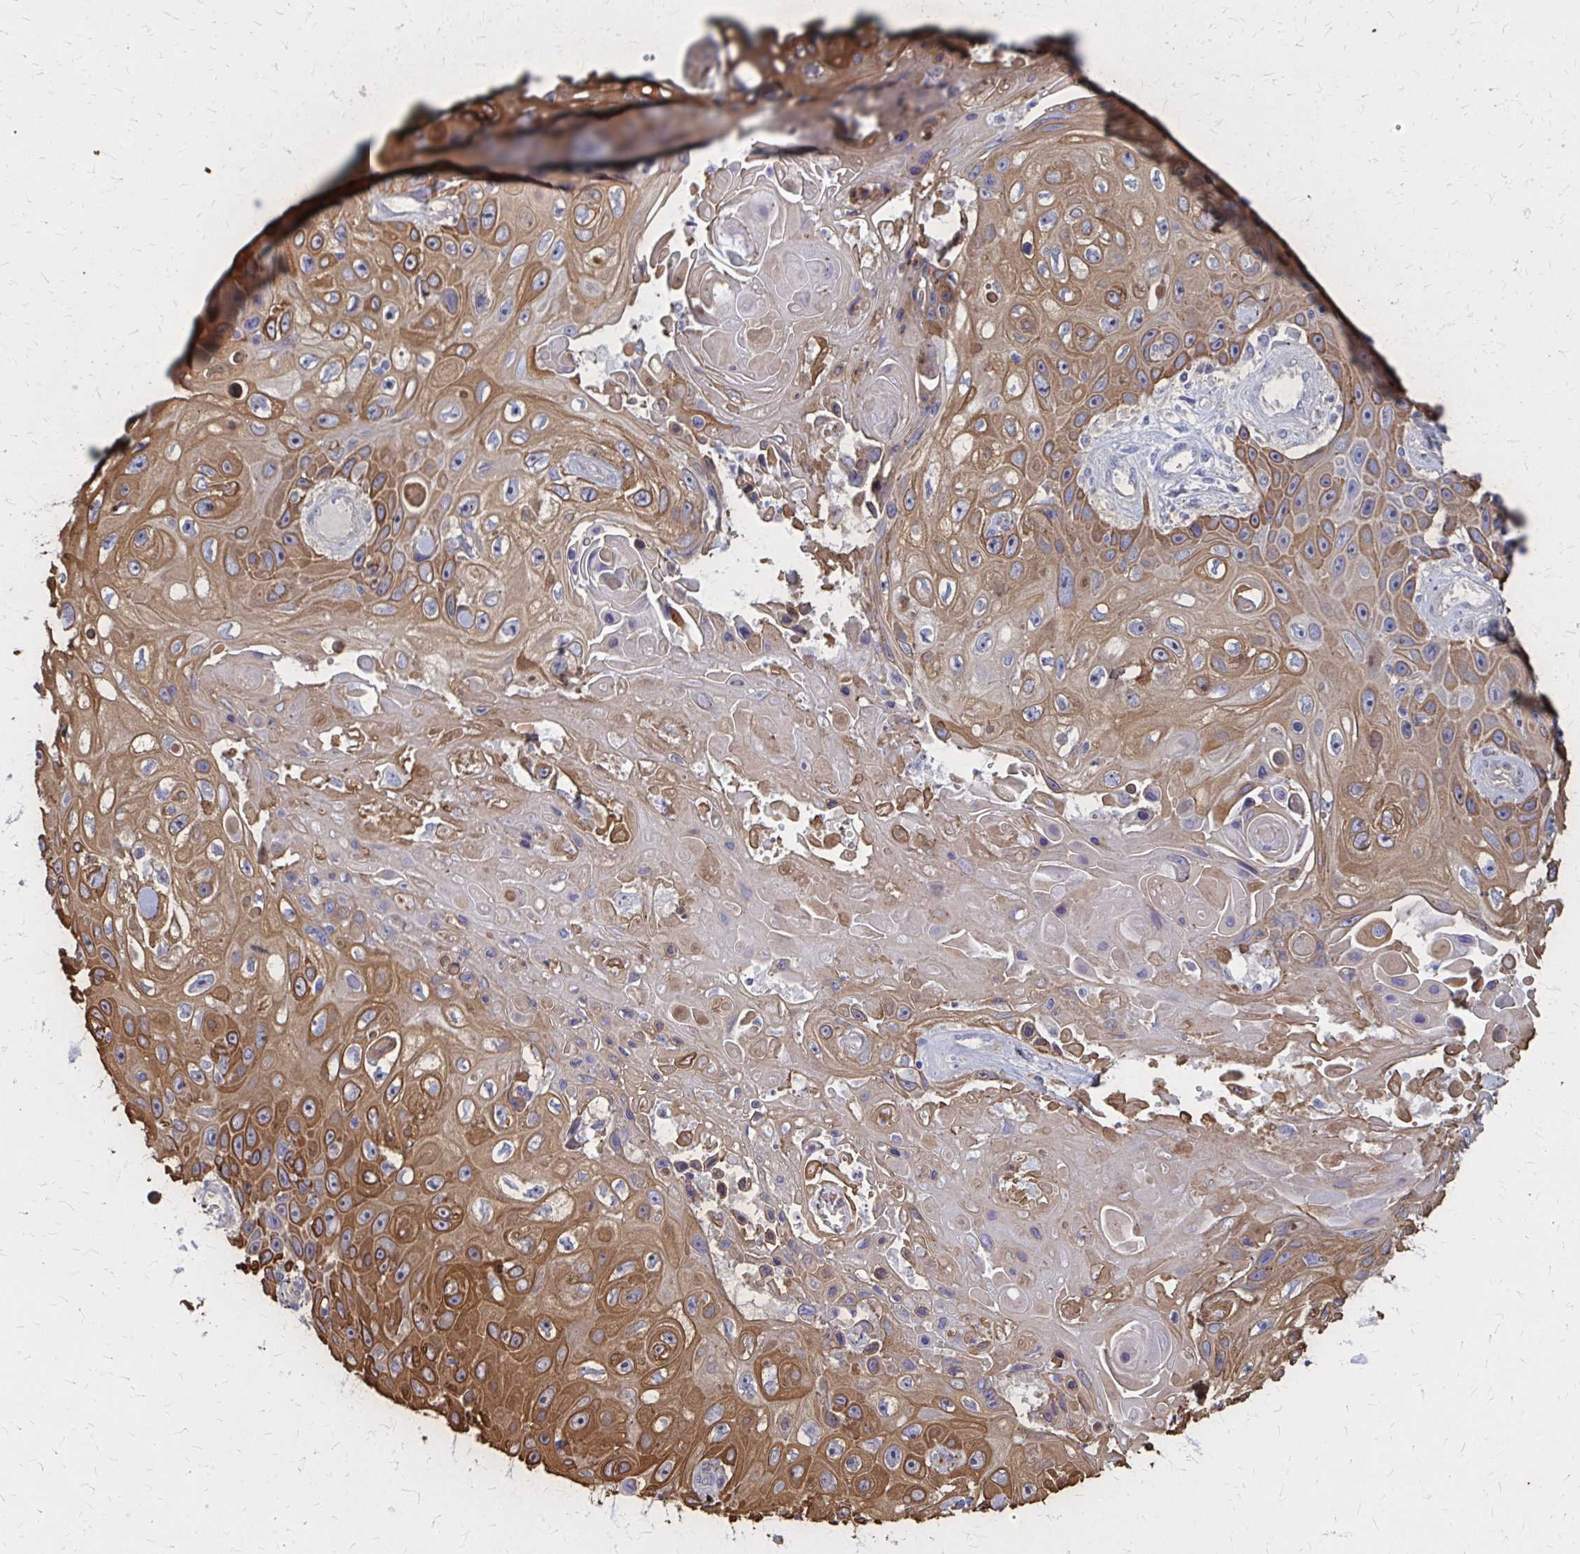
{"staining": {"intensity": "moderate", "quantity": ">75%", "location": "cytoplasmic/membranous"}, "tissue": "skin cancer", "cell_type": "Tumor cells", "image_type": "cancer", "snomed": [{"axis": "morphology", "description": "Squamous cell carcinoma, NOS"}, {"axis": "topography", "description": "Skin"}], "caption": "About >75% of tumor cells in human skin cancer reveal moderate cytoplasmic/membranous protein expression as visualized by brown immunohistochemical staining.", "gene": "GLYATL2", "patient": {"sex": "male", "age": 82}}